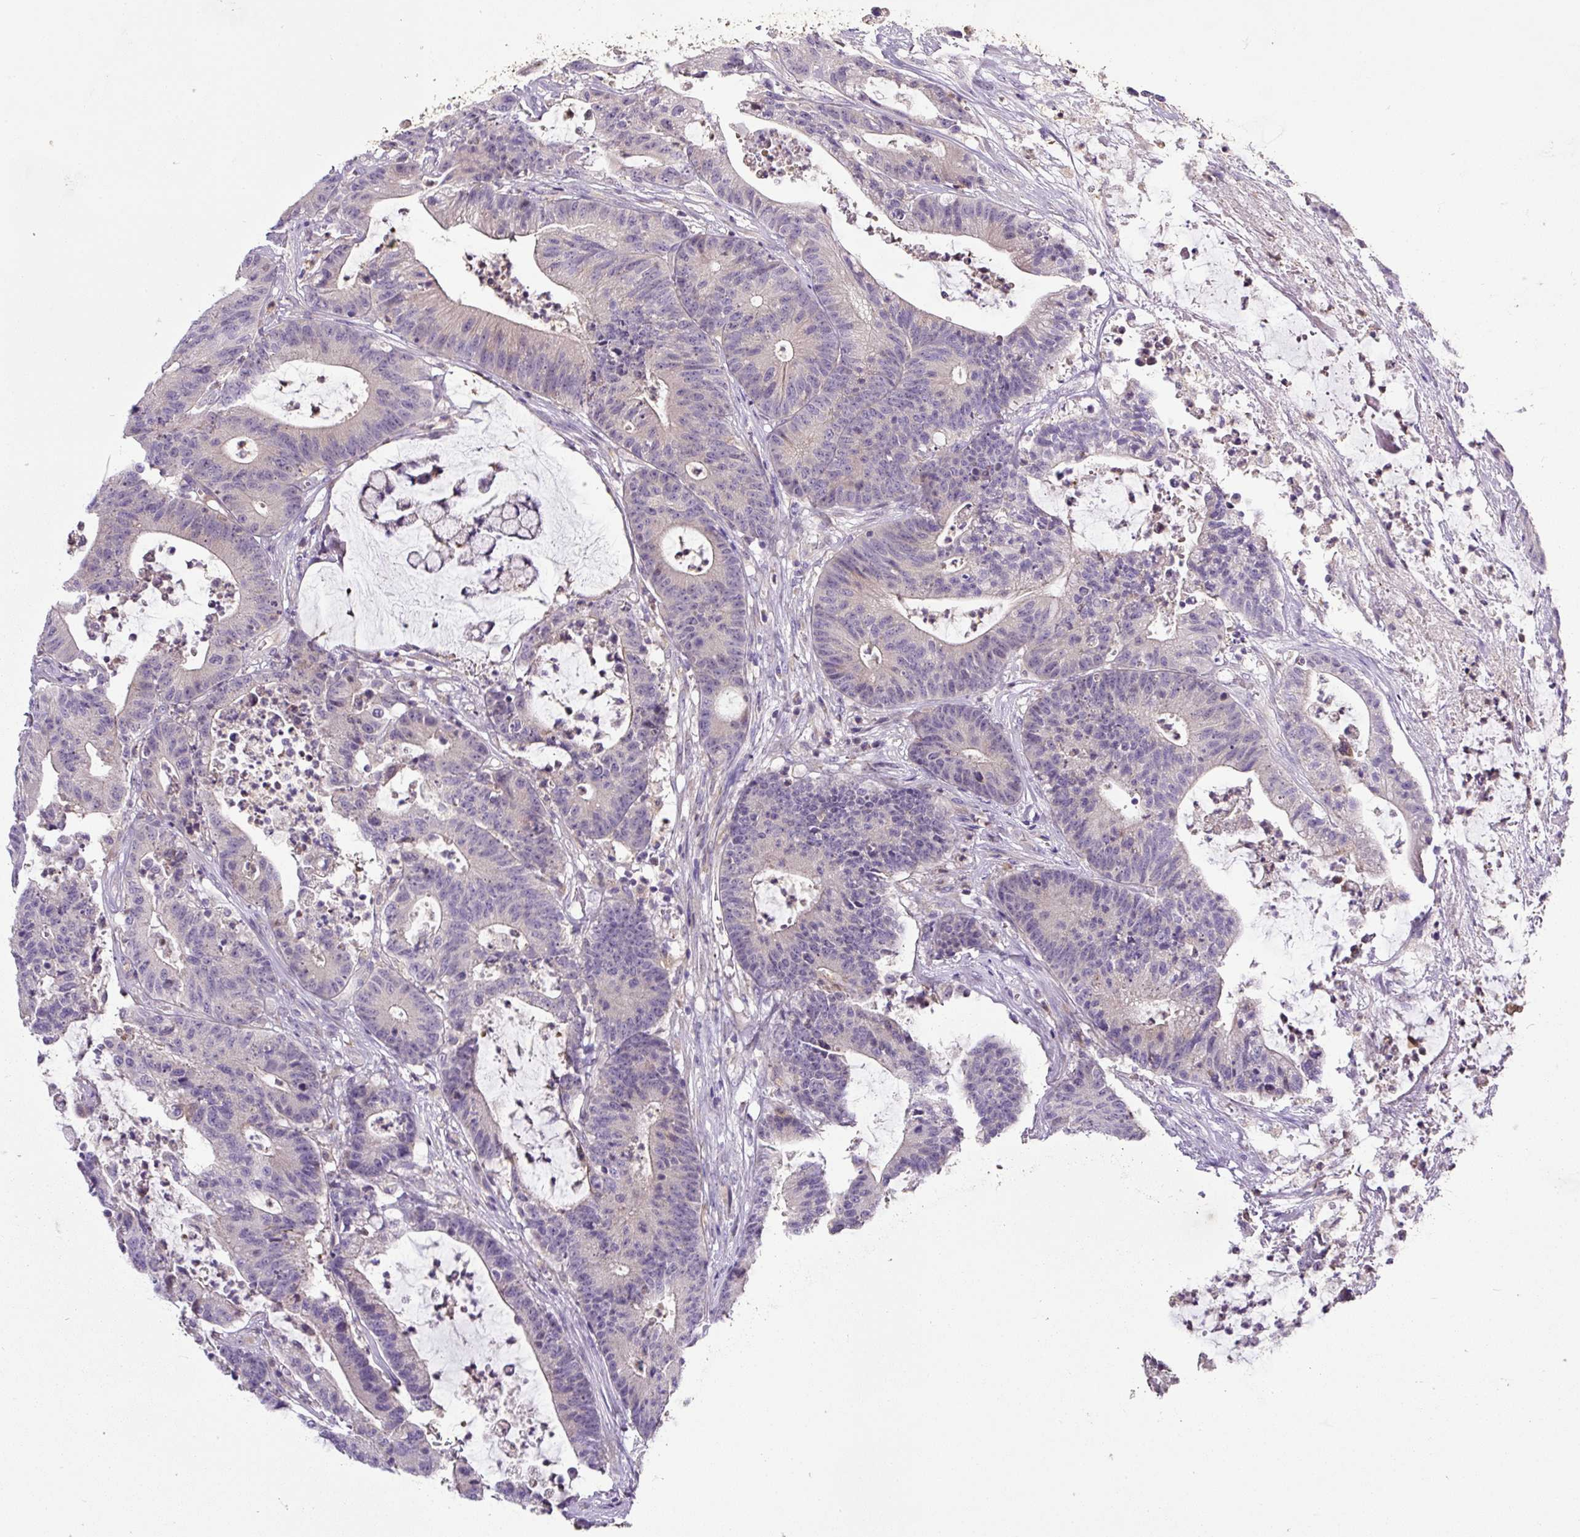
{"staining": {"intensity": "negative", "quantity": "none", "location": "none"}, "tissue": "colorectal cancer", "cell_type": "Tumor cells", "image_type": "cancer", "snomed": [{"axis": "morphology", "description": "Adenocarcinoma, NOS"}, {"axis": "topography", "description": "Colon"}], "caption": "Protein analysis of colorectal cancer (adenocarcinoma) demonstrates no significant positivity in tumor cells.", "gene": "HPS4", "patient": {"sex": "female", "age": 84}}